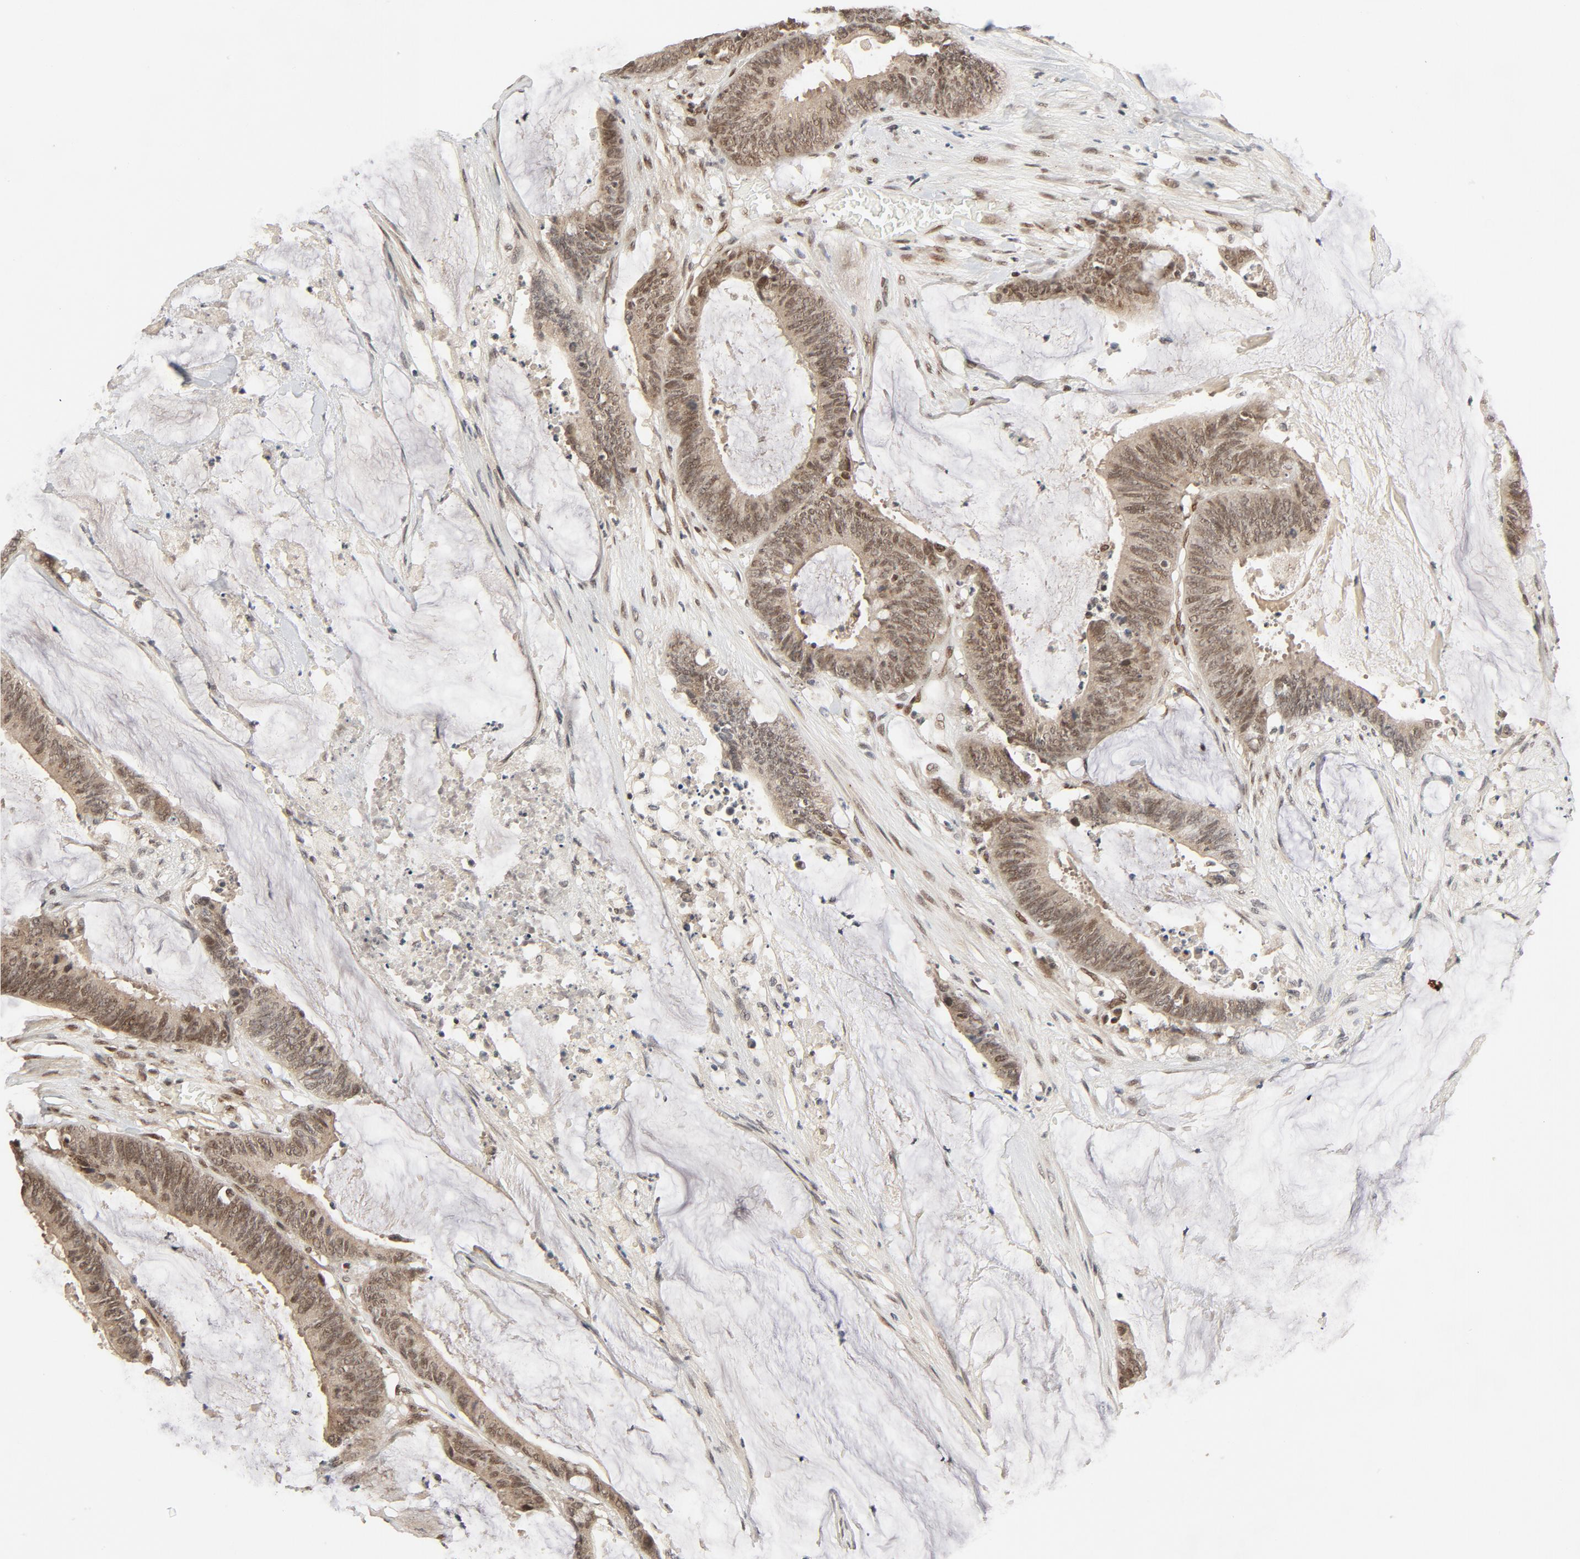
{"staining": {"intensity": "moderate", "quantity": ">75%", "location": "nuclear"}, "tissue": "colorectal cancer", "cell_type": "Tumor cells", "image_type": "cancer", "snomed": [{"axis": "morphology", "description": "Adenocarcinoma, NOS"}, {"axis": "topography", "description": "Rectum"}], "caption": "Moderate nuclear protein expression is seen in approximately >75% of tumor cells in adenocarcinoma (colorectal). (brown staining indicates protein expression, while blue staining denotes nuclei).", "gene": "SMARCD1", "patient": {"sex": "female", "age": 66}}